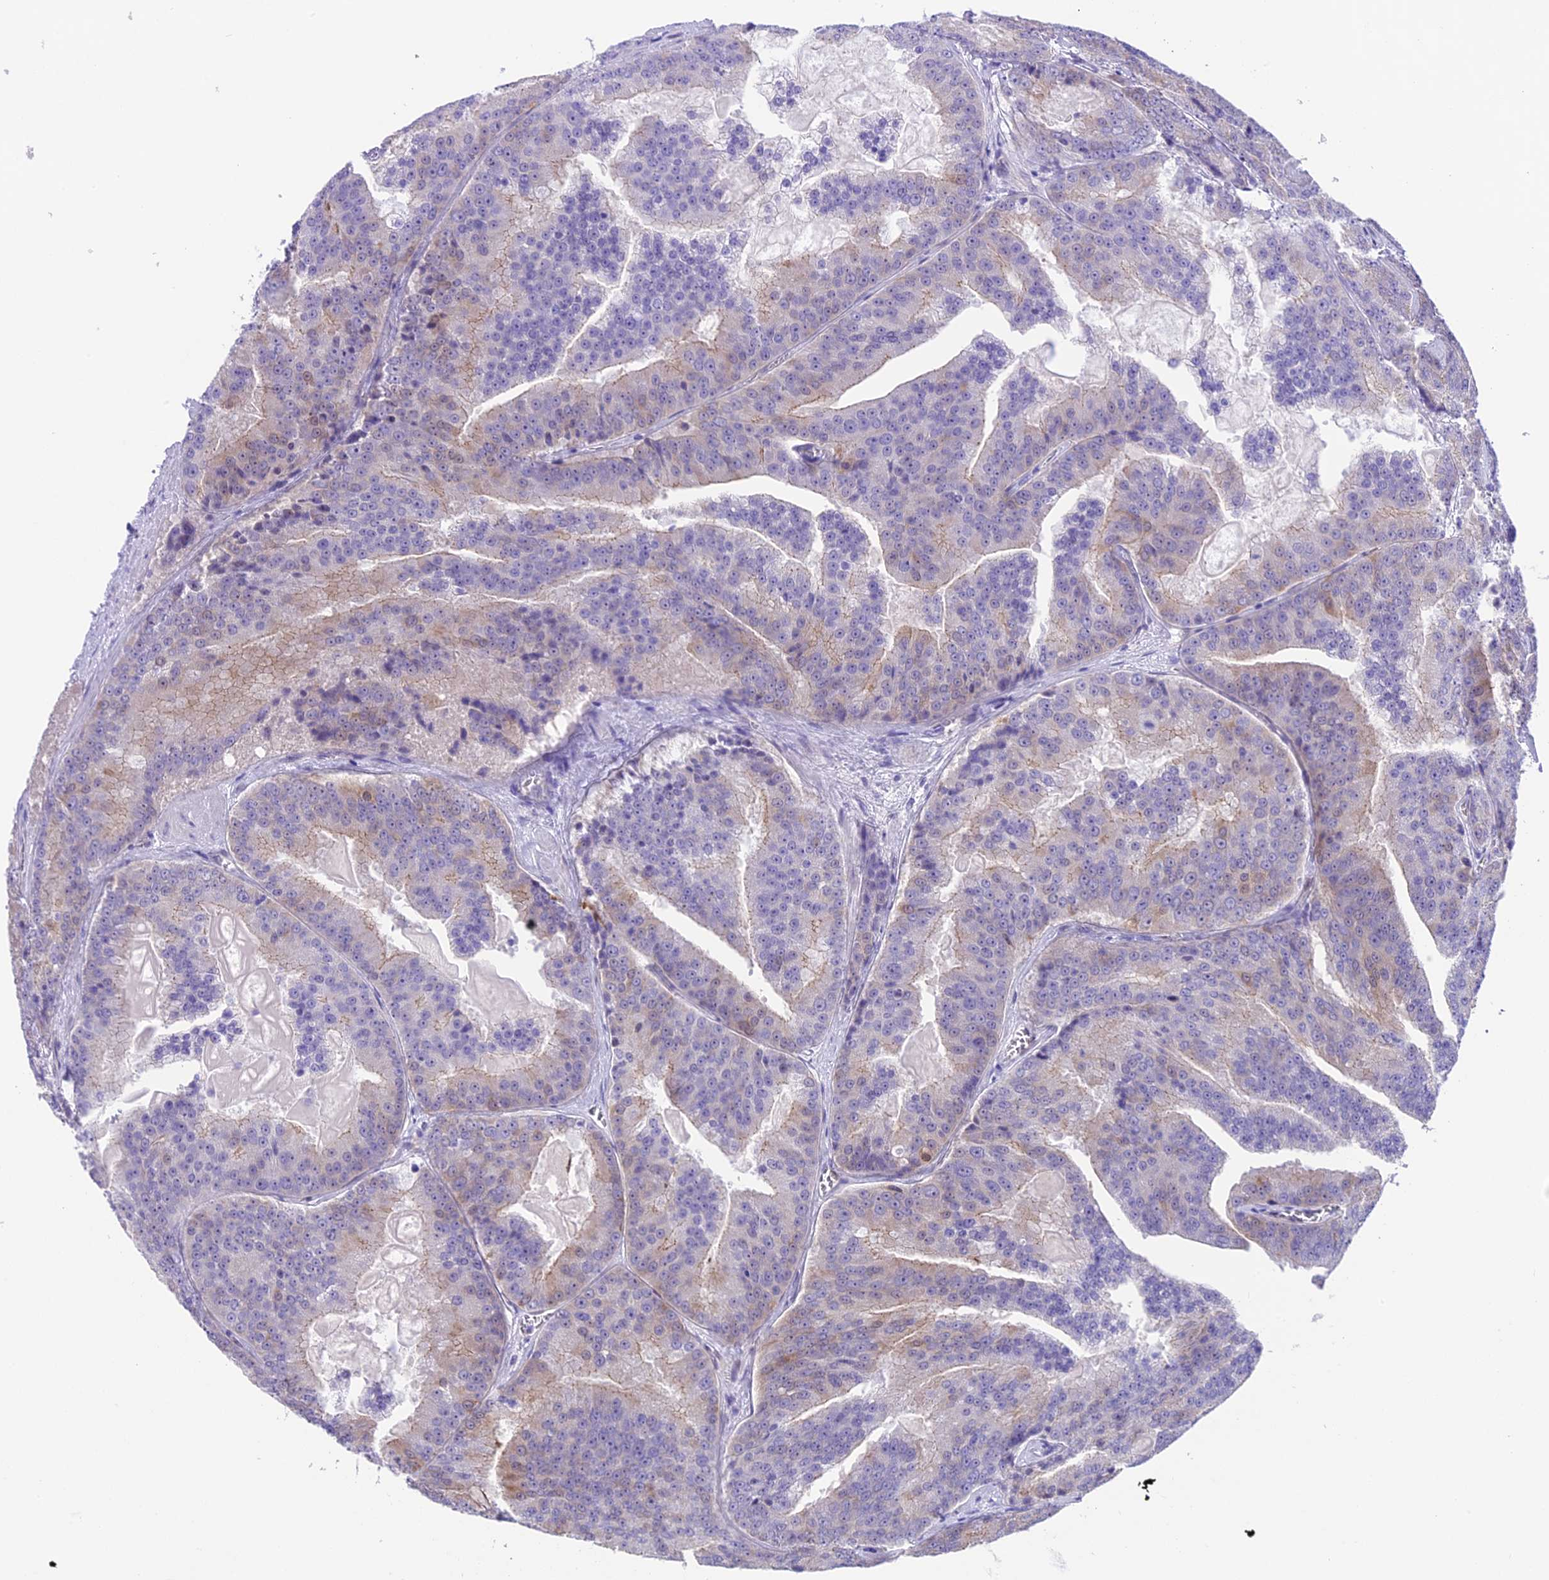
{"staining": {"intensity": "negative", "quantity": "none", "location": "none"}, "tissue": "prostate cancer", "cell_type": "Tumor cells", "image_type": "cancer", "snomed": [{"axis": "morphology", "description": "Adenocarcinoma, High grade"}, {"axis": "topography", "description": "Prostate"}], "caption": "This is a image of immunohistochemistry (IHC) staining of prostate cancer (high-grade adenocarcinoma), which shows no expression in tumor cells.", "gene": "PRR15", "patient": {"sex": "male", "age": 61}}